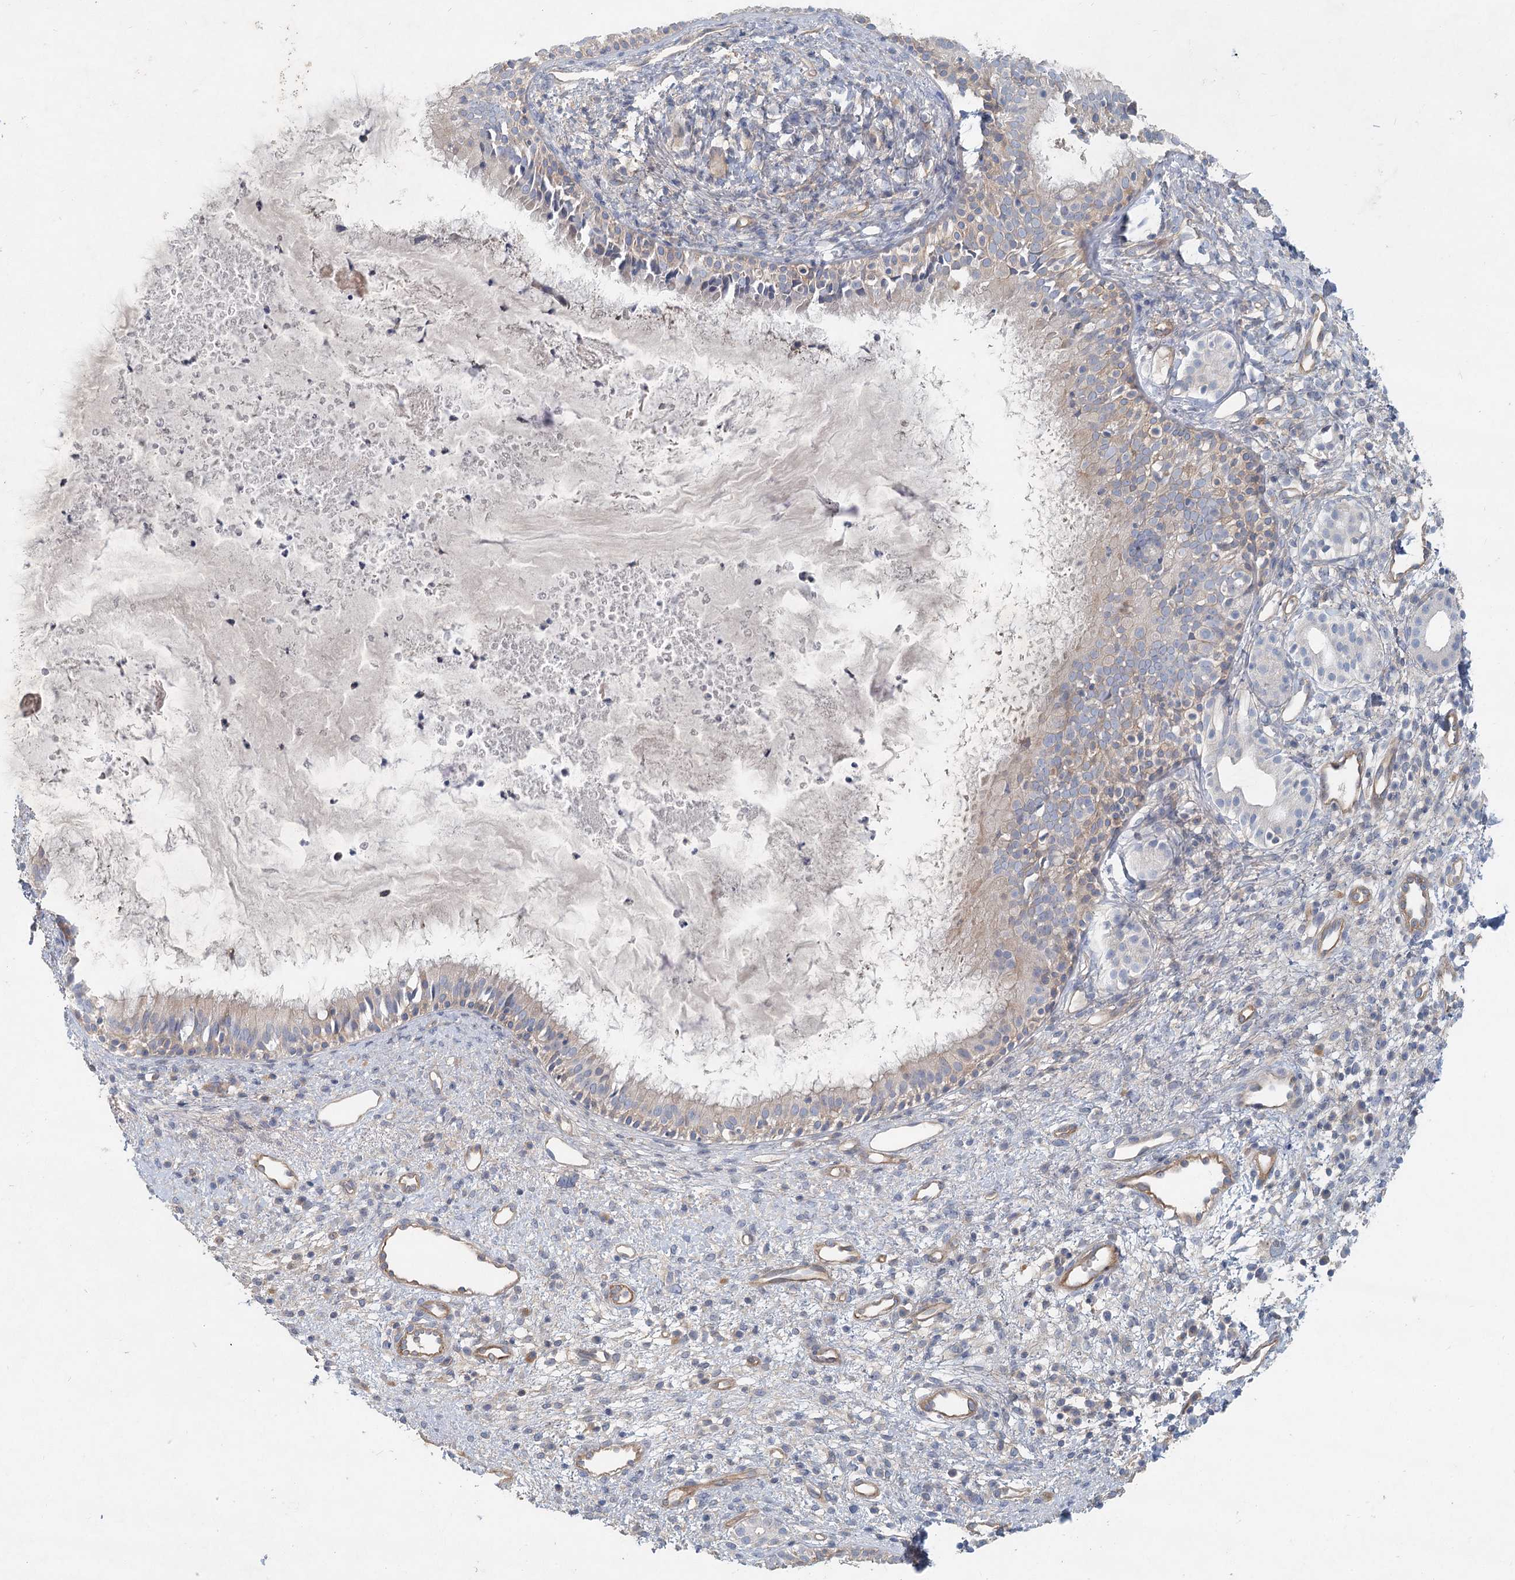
{"staining": {"intensity": "weak", "quantity": "<25%", "location": "cytoplasmic/membranous"}, "tissue": "nasopharynx", "cell_type": "Respiratory epithelial cells", "image_type": "normal", "snomed": [{"axis": "morphology", "description": "Normal tissue, NOS"}, {"axis": "topography", "description": "Nasopharynx"}], "caption": "This is a histopathology image of immunohistochemistry (IHC) staining of unremarkable nasopharynx, which shows no expression in respiratory epithelial cells.", "gene": "DNMBP", "patient": {"sex": "male", "age": 22}}